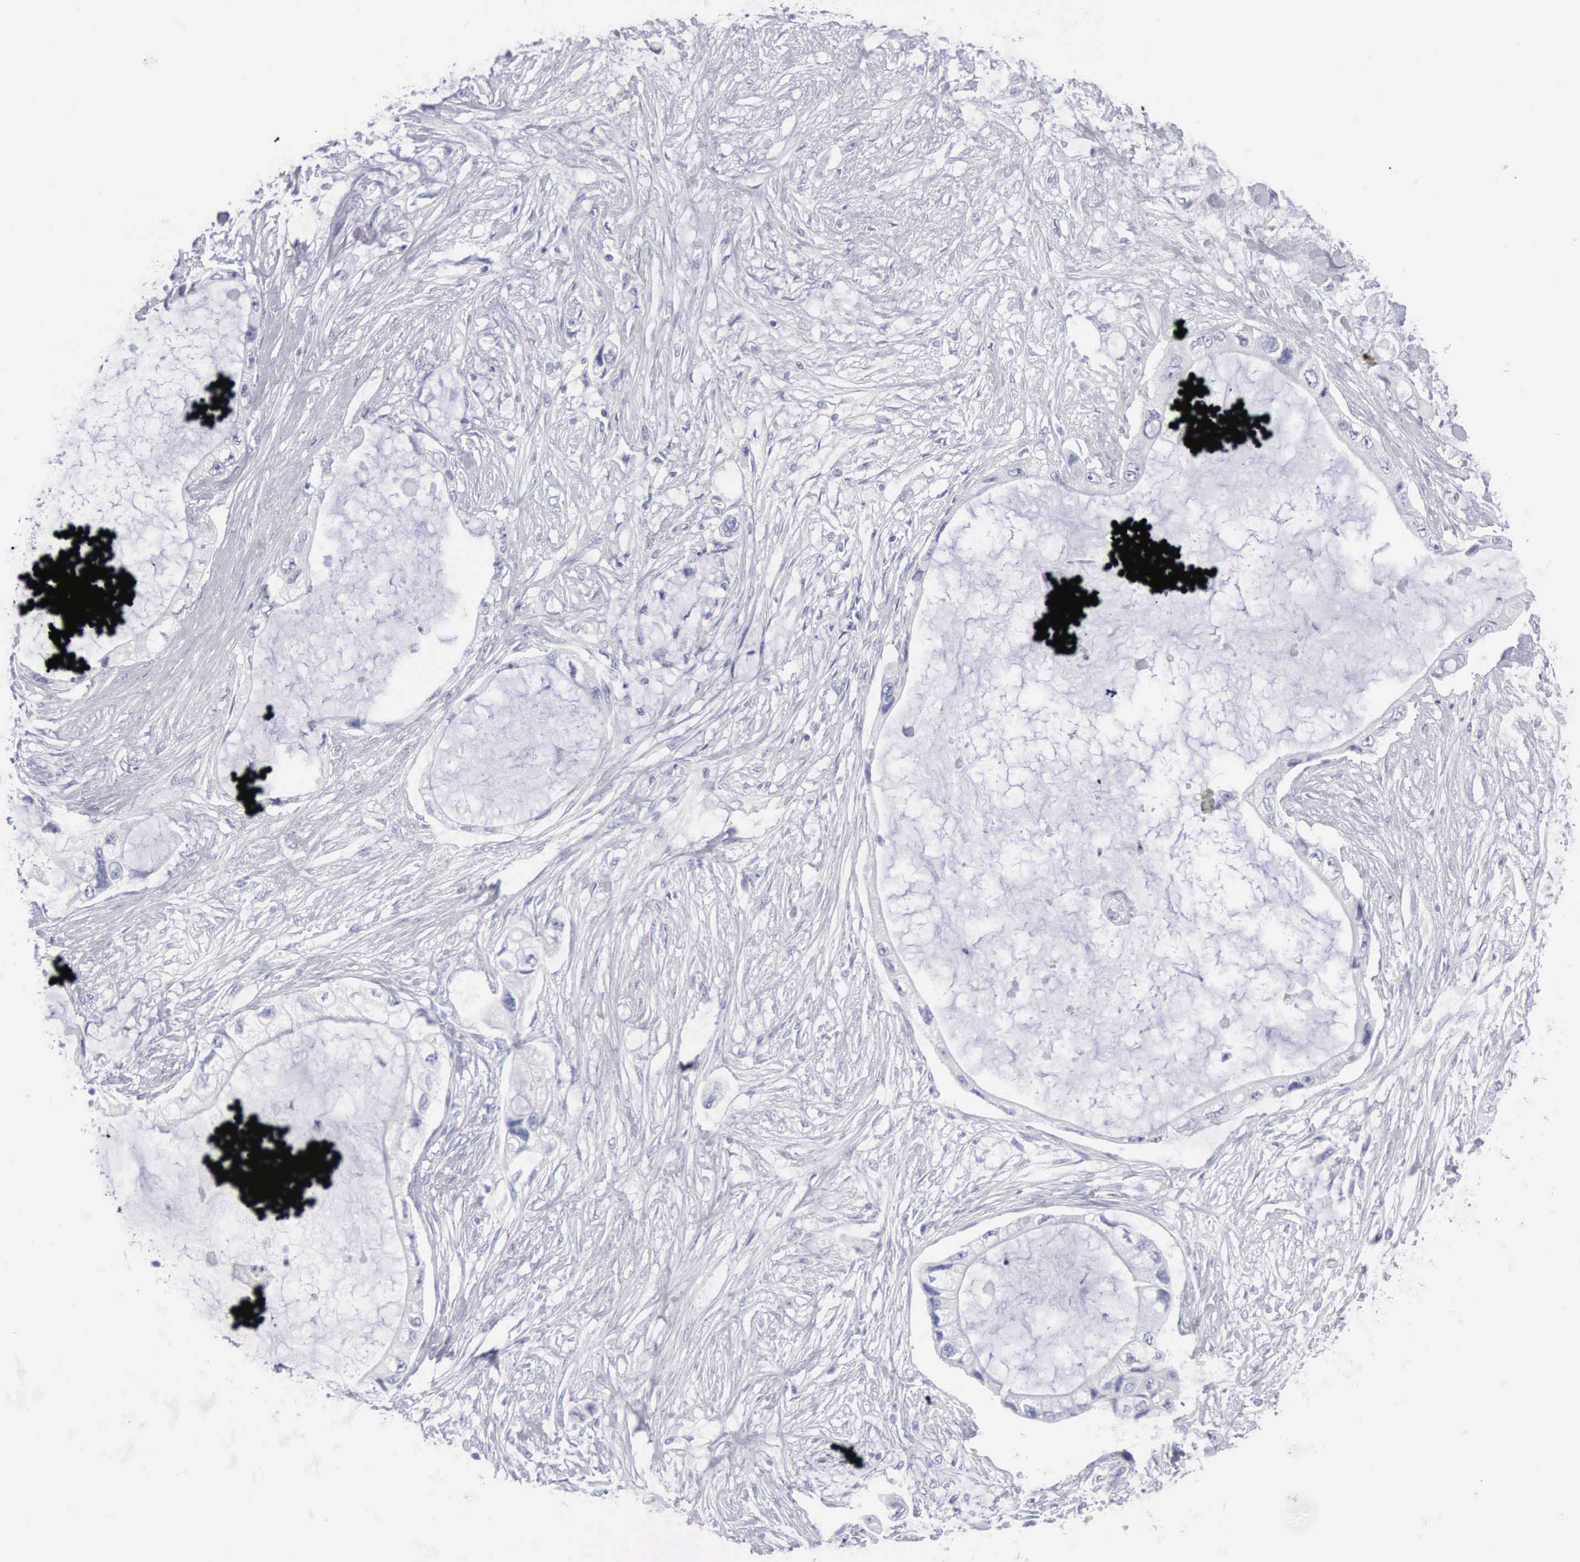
{"staining": {"intensity": "negative", "quantity": "none", "location": "none"}, "tissue": "pancreatic cancer", "cell_type": "Tumor cells", "image_type": "cancer", "snomed": [{"axis": "morphology", "description": "Adenocarcinoma, NOS"}, {"axis": "topography", "description": "Pancreas"}, {"axis": "topography", "description": "Stomach, upper"}], "caption": "IHC of human pancreatic cancer exhibits no expression in tumor cells. (DAB (3,3'-diaminobenzidine) immunohistochemistry (IHC) visualized using brightfield microscopy, high magnification).", "gene": "KRT10", "patient": {"sex": "male", "age": 77}}